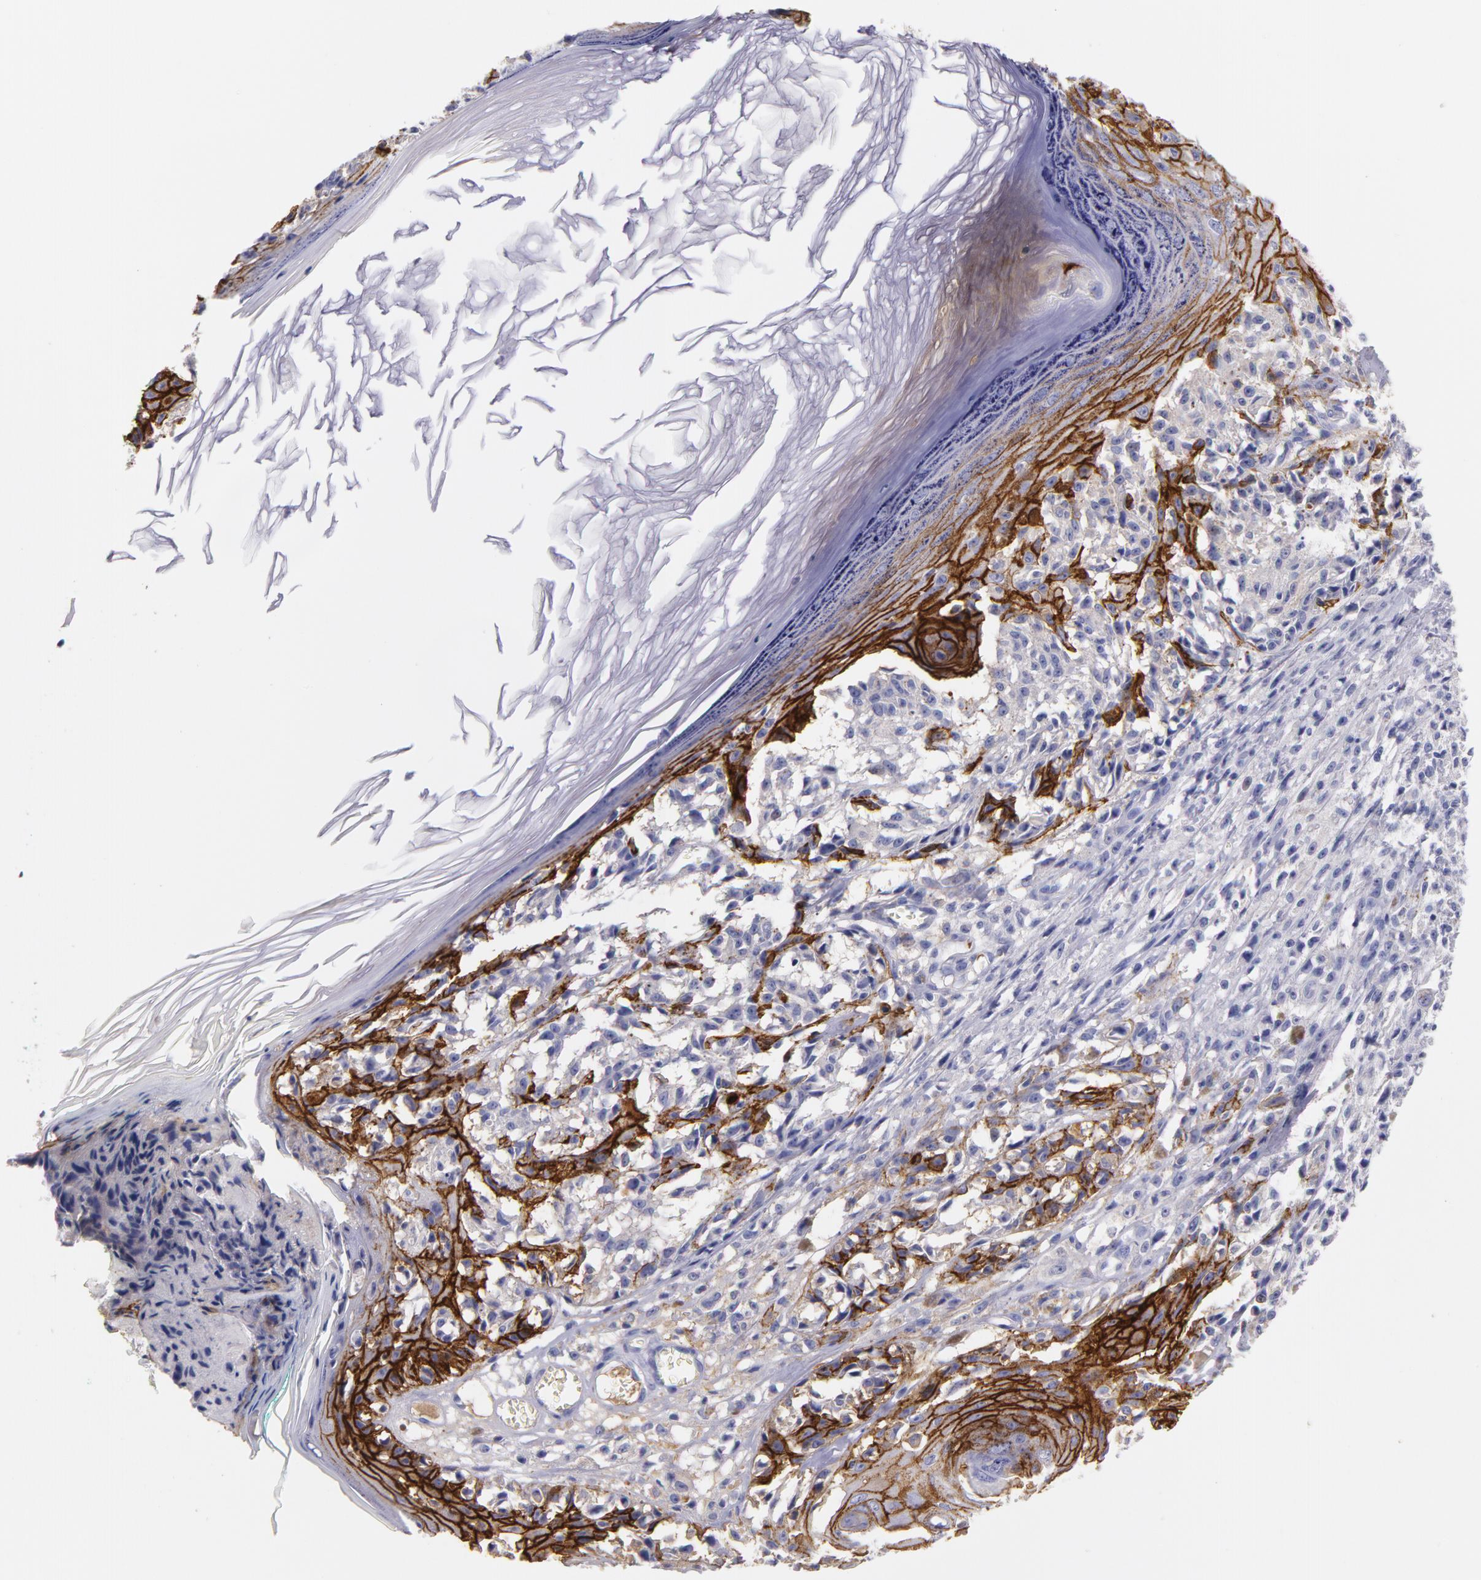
{"staining": {"intensity": "strong", "quantity": "<25%", "location": "cytoplasmic/membranous"}, "tissue": "melanoma", "cell_type": "Tumor cells", "image_type": "cancer", "snomed": [{"axis": "morphology", "description": "Malignant melanoma, NOS"}, {"axis": "topography", "description": "Skin"}], "caption": "DAB (3,3'-diaminobenzidine) immunohistochemical staining of malignant melanoma shows strong cytoplasmic/membranous protein expression in approximately <25% of tumor cells.", "gene": "CD44", "patient": {"sex": "male", "age": 80}}